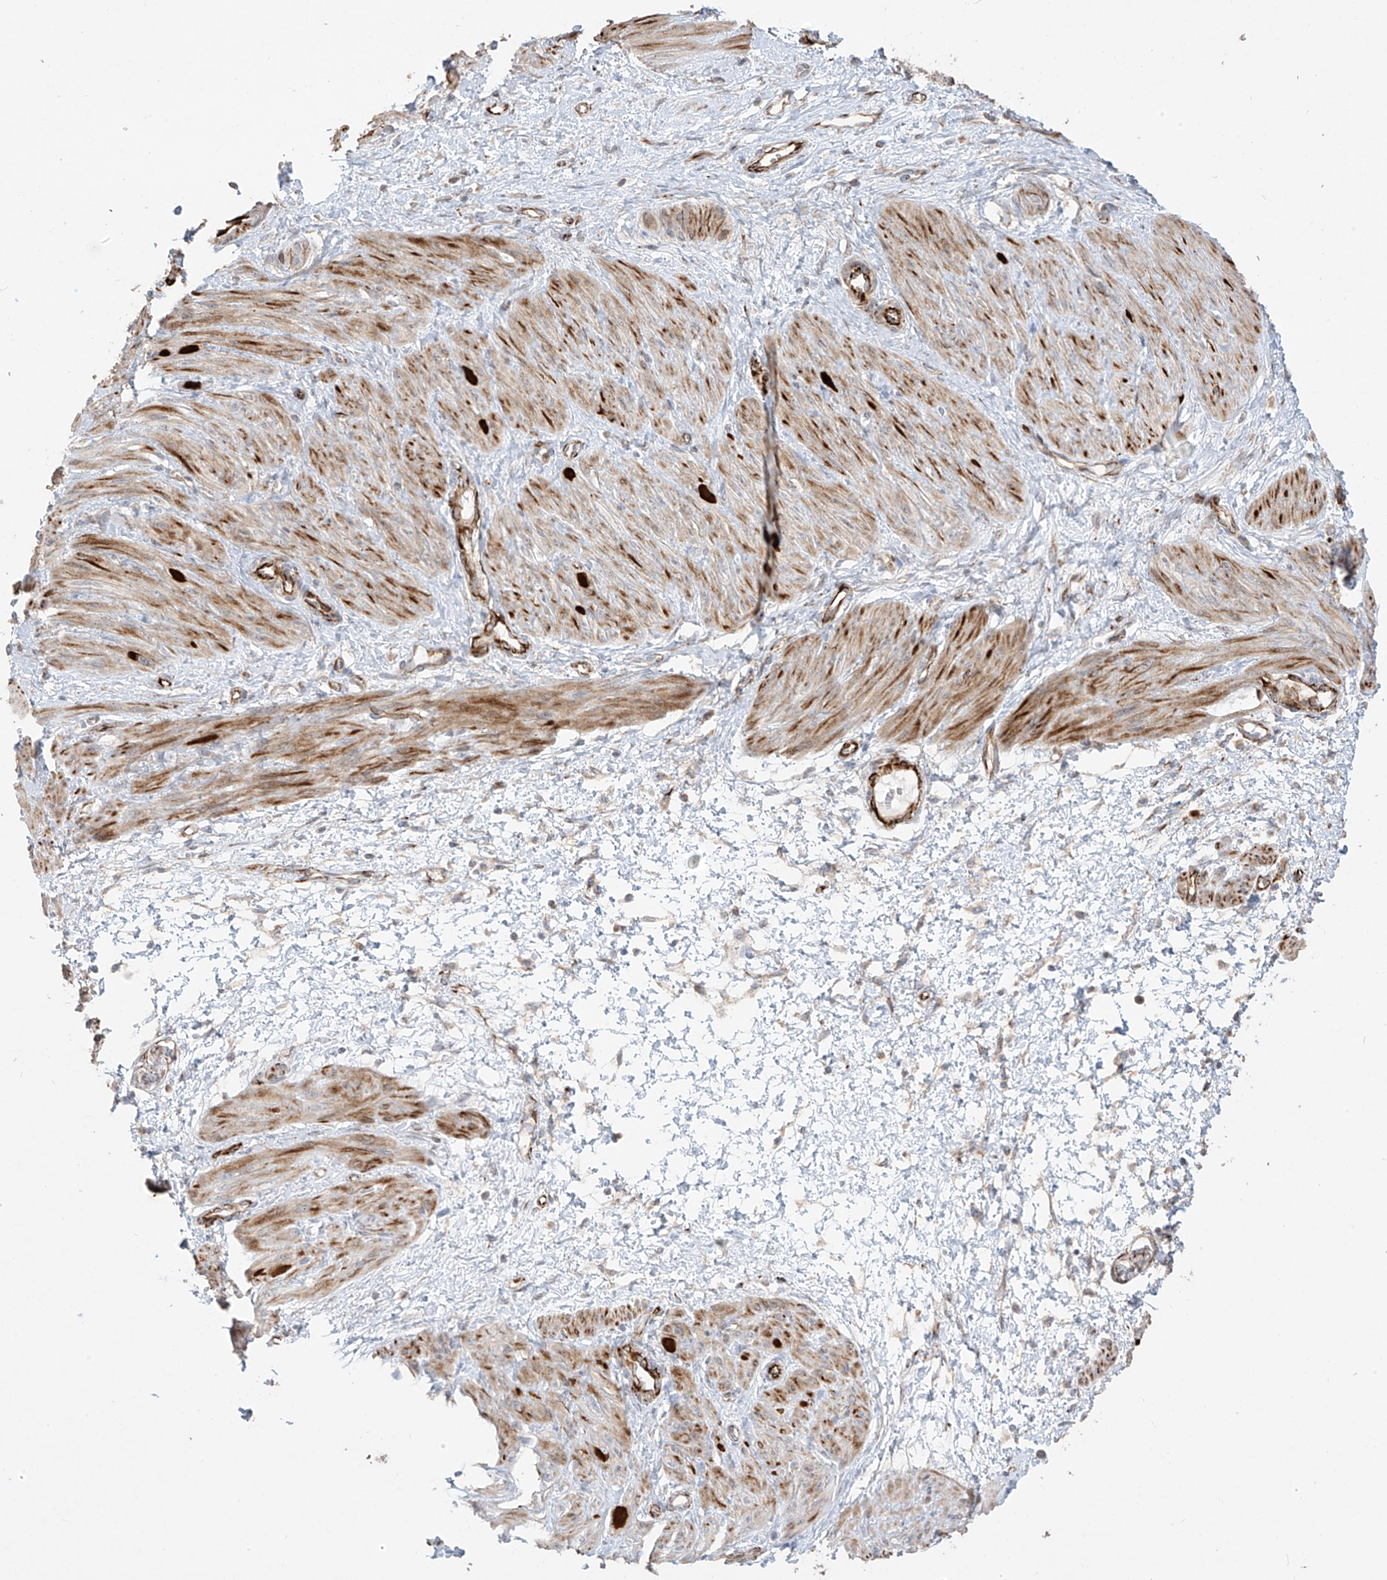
{"staining": {"intensity": "moderate", "quantity": ">75%", "location": "cytoplasmic/membranous"}, "tissue": "smooth muscle", "cell_type": "Smooth muscle cells", "image_type": "normal", "snomed": [{"axis": "morphology", "description": "Normal tissue, NOS"}, {"axis": "topography", "description": "Endometrium"}], "caption": "An immunohistochemistry photomicrograph of normal tissue is shown. Protein staining in brown highlights moderate cytoplasmic/membranous positivity in smooth muscle within smooth muscle cells.", "gene": "DCDC2", "patient": {"sex": "female", "age": 33}}